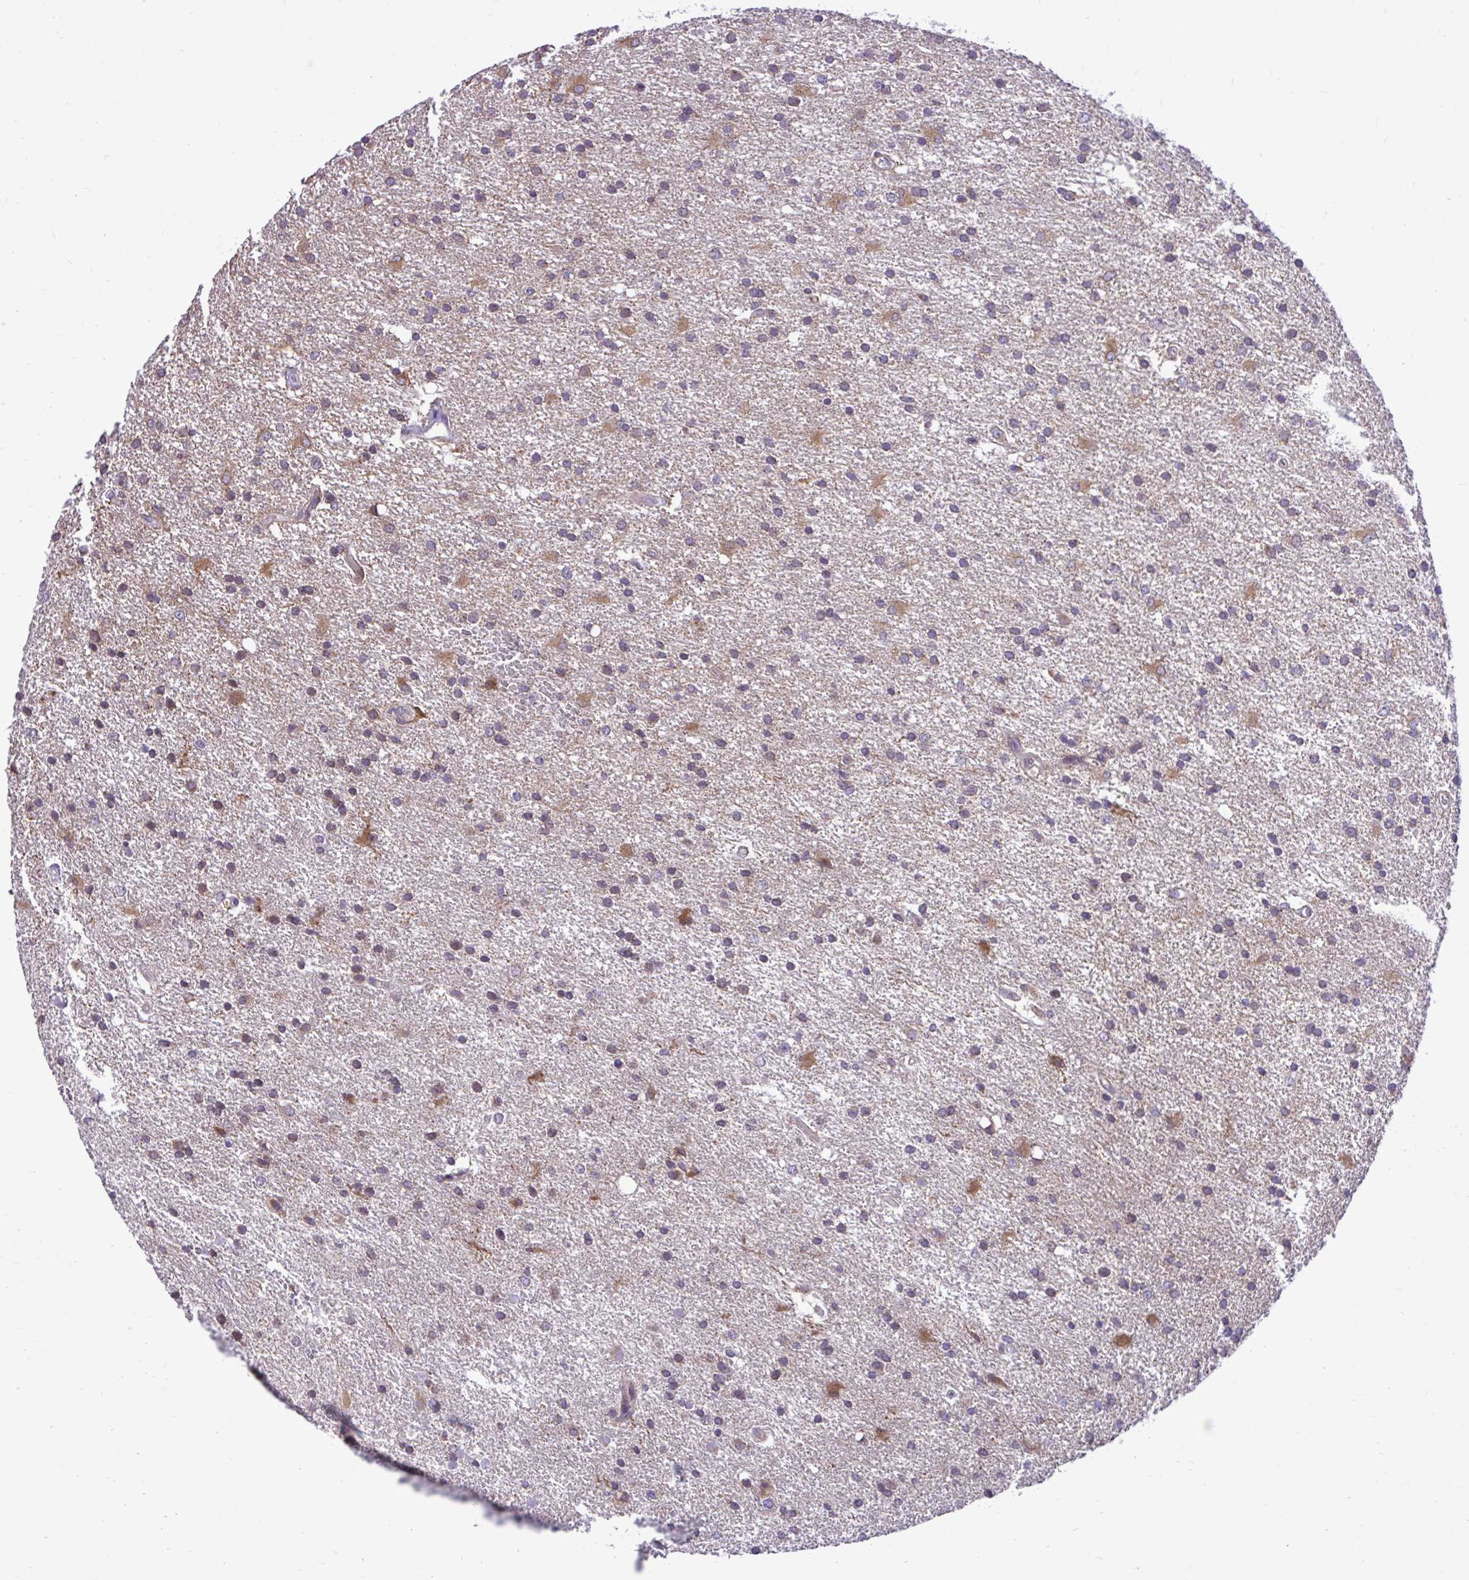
{"staining": {"intensity": "weak", "quantity": "<25%", "location": "cytoplasmic/membranous"}, "tissue": "glioma", "cell_type": "Tumor cells", "image_type": "cancer", "snomed": [{"axis": "morphology", "description": "Glioma, malignant, High grade"}, {"axis": "topography", "description": "Brain"}], "caption": "Immunohistochemical staining of human malignant high-grade glioma reveals no significant expression in tumor cells.", "gene": "CEACAM18", "patient": {"sex": "male", "age": 68}}